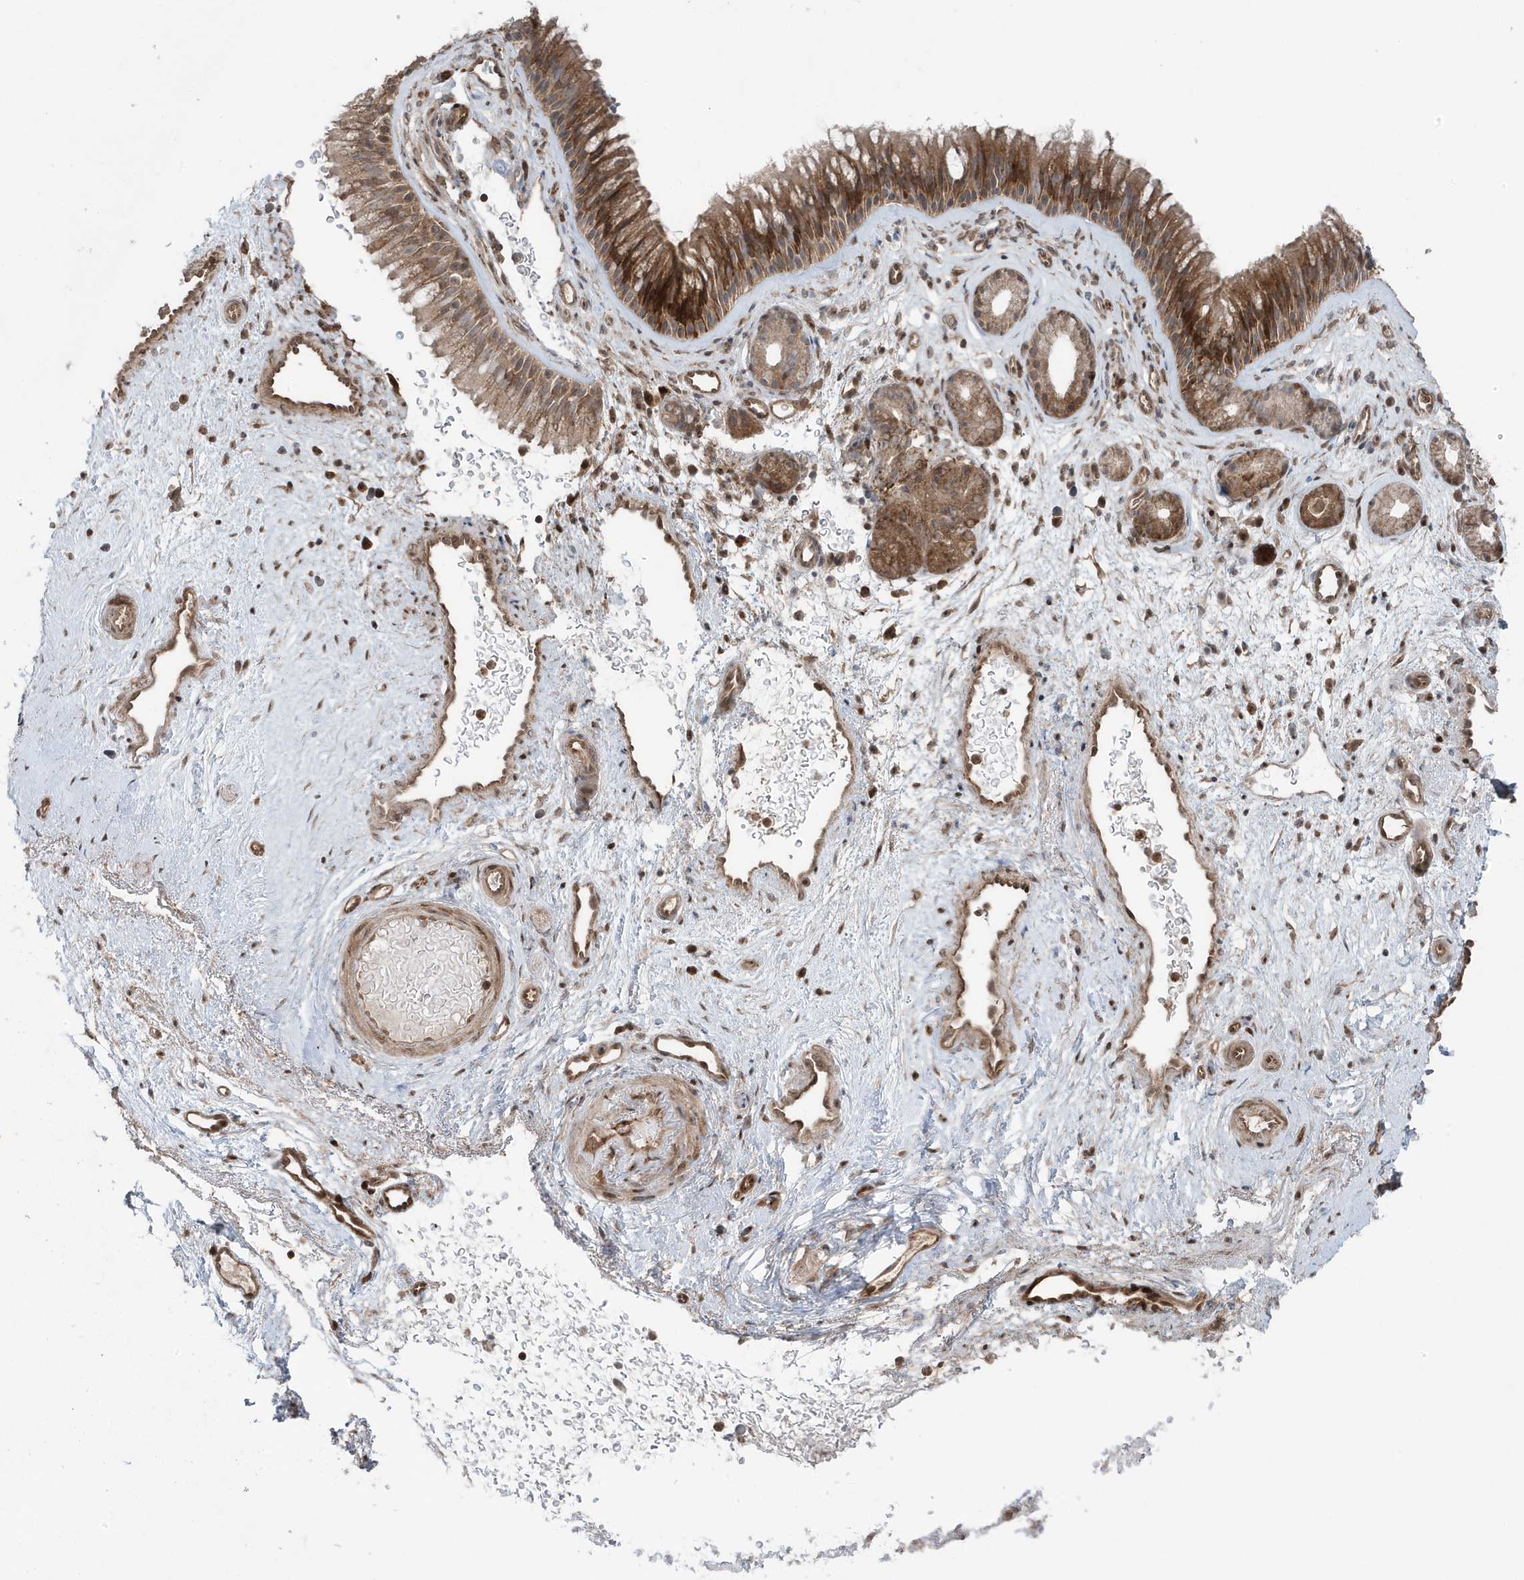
{"staining": {"intensity": "moderate", "quantity": ">75%", "location": "cytoplasmic/membranous"}, "tissue": "nasopharynx", "cell_type": "Respiratory epithelial cells", "image_type": "normal", "snomed": [{"axis": "morphology", "description": "Normal tissue, NOS"}, {"axis": "morphology", "description": "Inflammation, NOS"}, {"axis": "morphology", "description": "Malignant melanoma, Metastatic site"}, {"axis": "topography", "description": "Nasopharynx"}], "caption": "Brown immunohistochemical staining in unremarkable human nasopharynx demonstrates moderate cytoplasmic/membranous staining in approximately >75% of respiratory epithelial cells. The protein of interest is shown in brown color, while the nuclei are stained blue.", "gene": "MAPK1IP1L", "patient": {"sex": "male", "age": 70}}